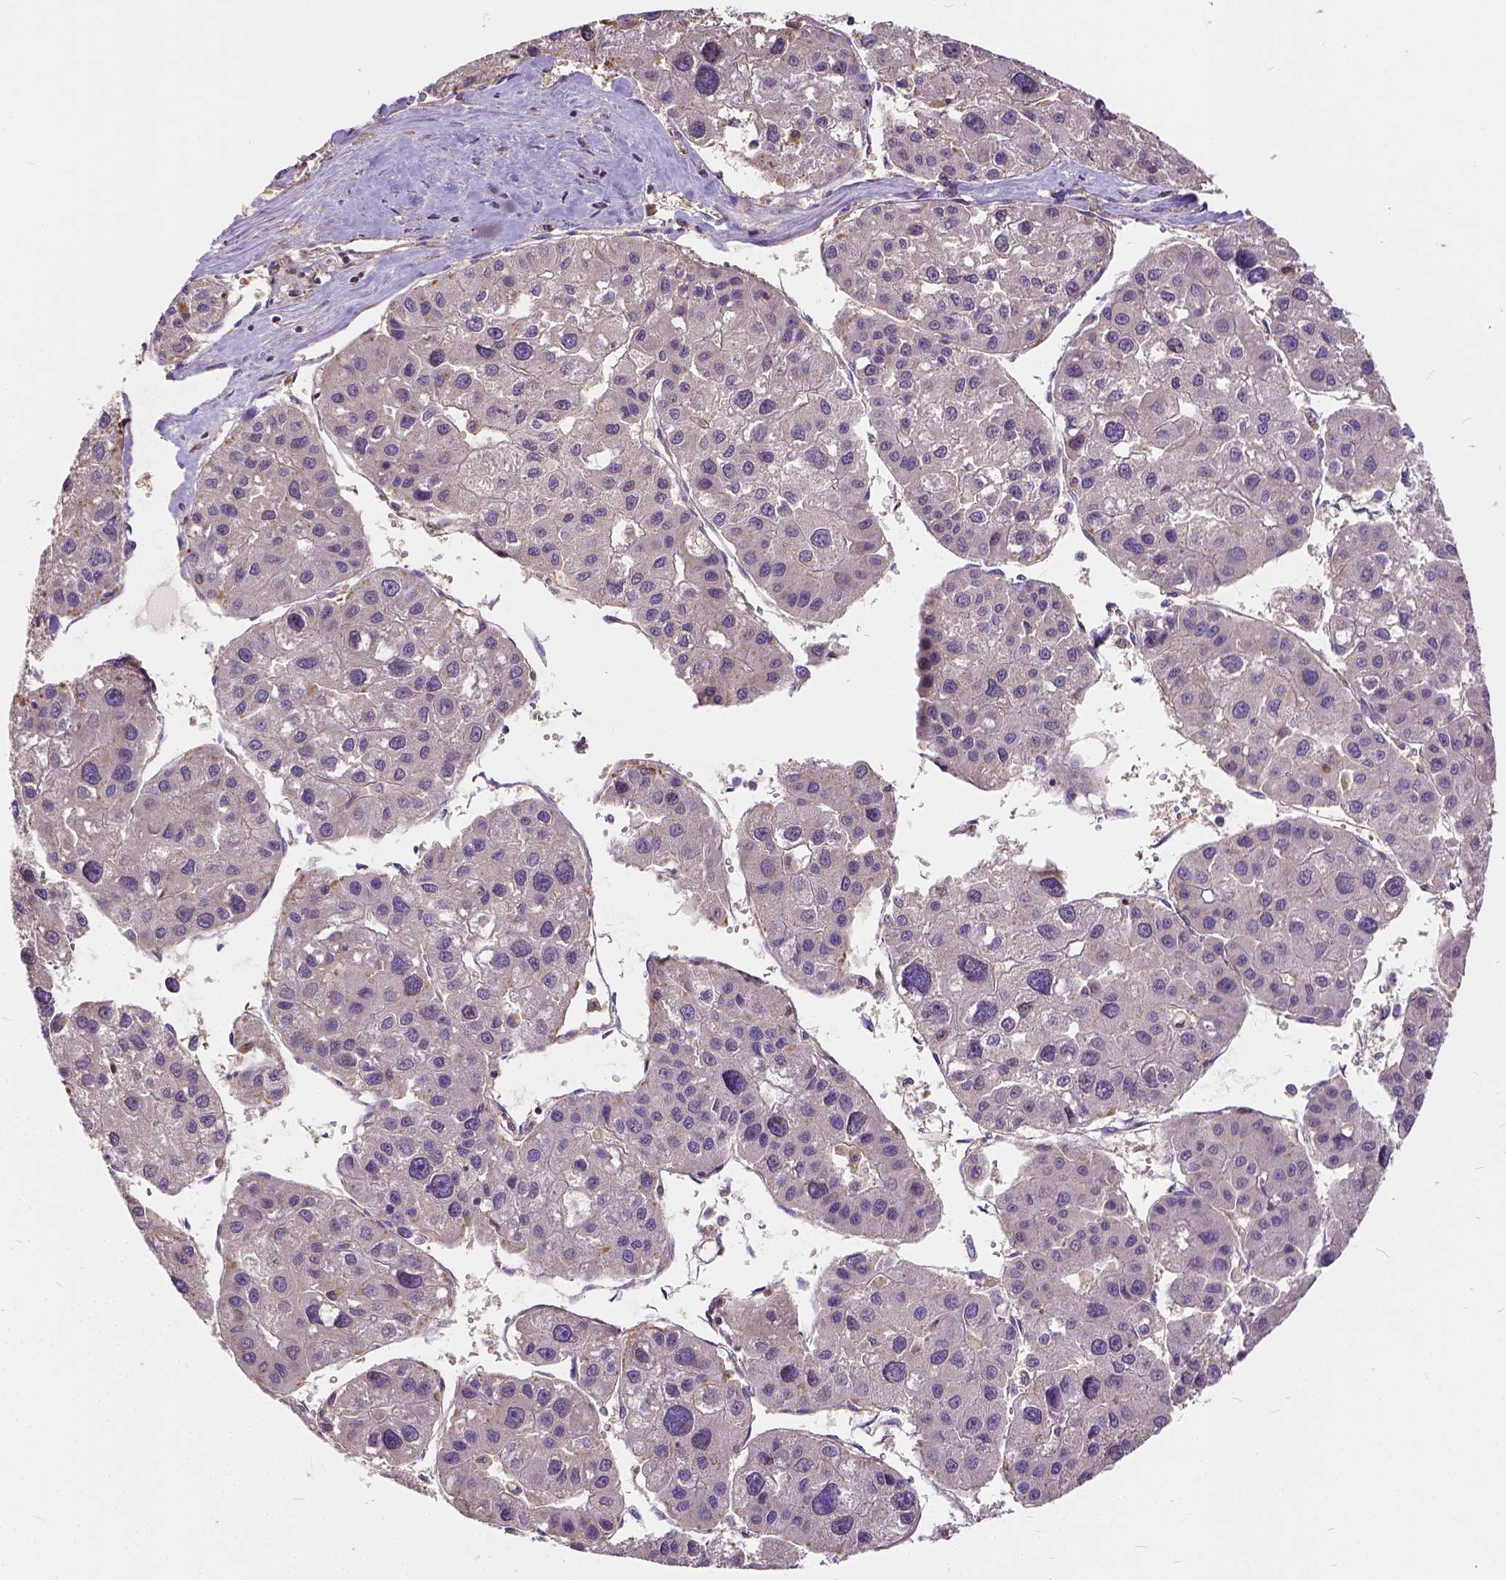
{"staining": {"intensity": "negative", "quantity": "none", "location": "none"}, "tissue": "liver cancer", "cell_type": "Tumor cells", "image_type": "cancer", "snomed": [{"axis": "morphology", "description": "Carcinoma, Hepatocellular, NOS"}, {"axis": "topography", "description": "Liver"}], "caption": "Protein analysis of liver cancer (hepatocellular carcinoma) shows no significant staining in tumor cells.", "gene": "CADM4", "patient": {"sex": "male", "age": 73}}